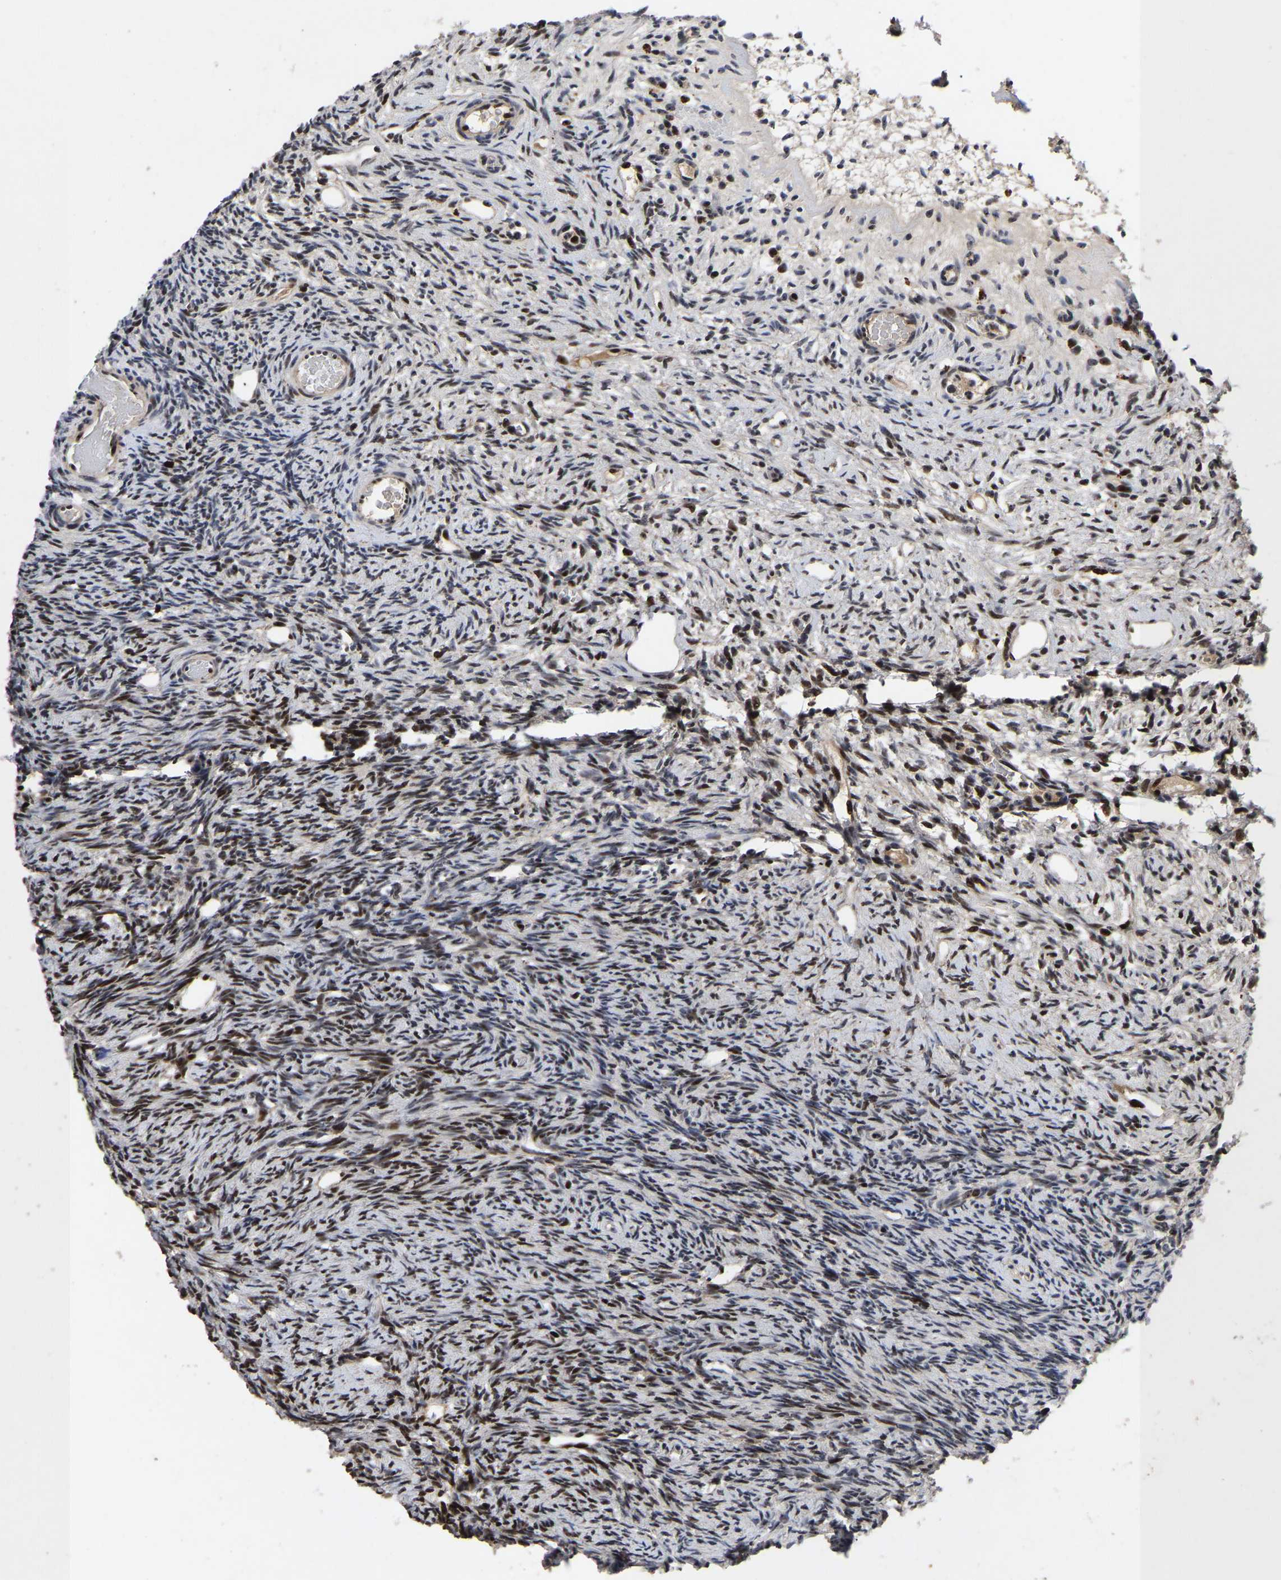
{"staining": {"intensity": "strong", "quantity": ">75%", "location": "cytoplasmic/membranous,nuclear"}, "tissue": "ovary", "cell_type": "Follicle cells", "image_type": "normal", "snomed": [{"axis": "morphology", "description": "Normal tissue, NOS"}, {"axis": "topography", "description": "Ovary"}], "caption": "This is an image of IHC staining of normal ovary, which shows strong positivity in the cytoplasmic/membranous,nuclear of follicle cells.", "gene": "JUNB", "patient": {"sex": "female", "age": 33}}